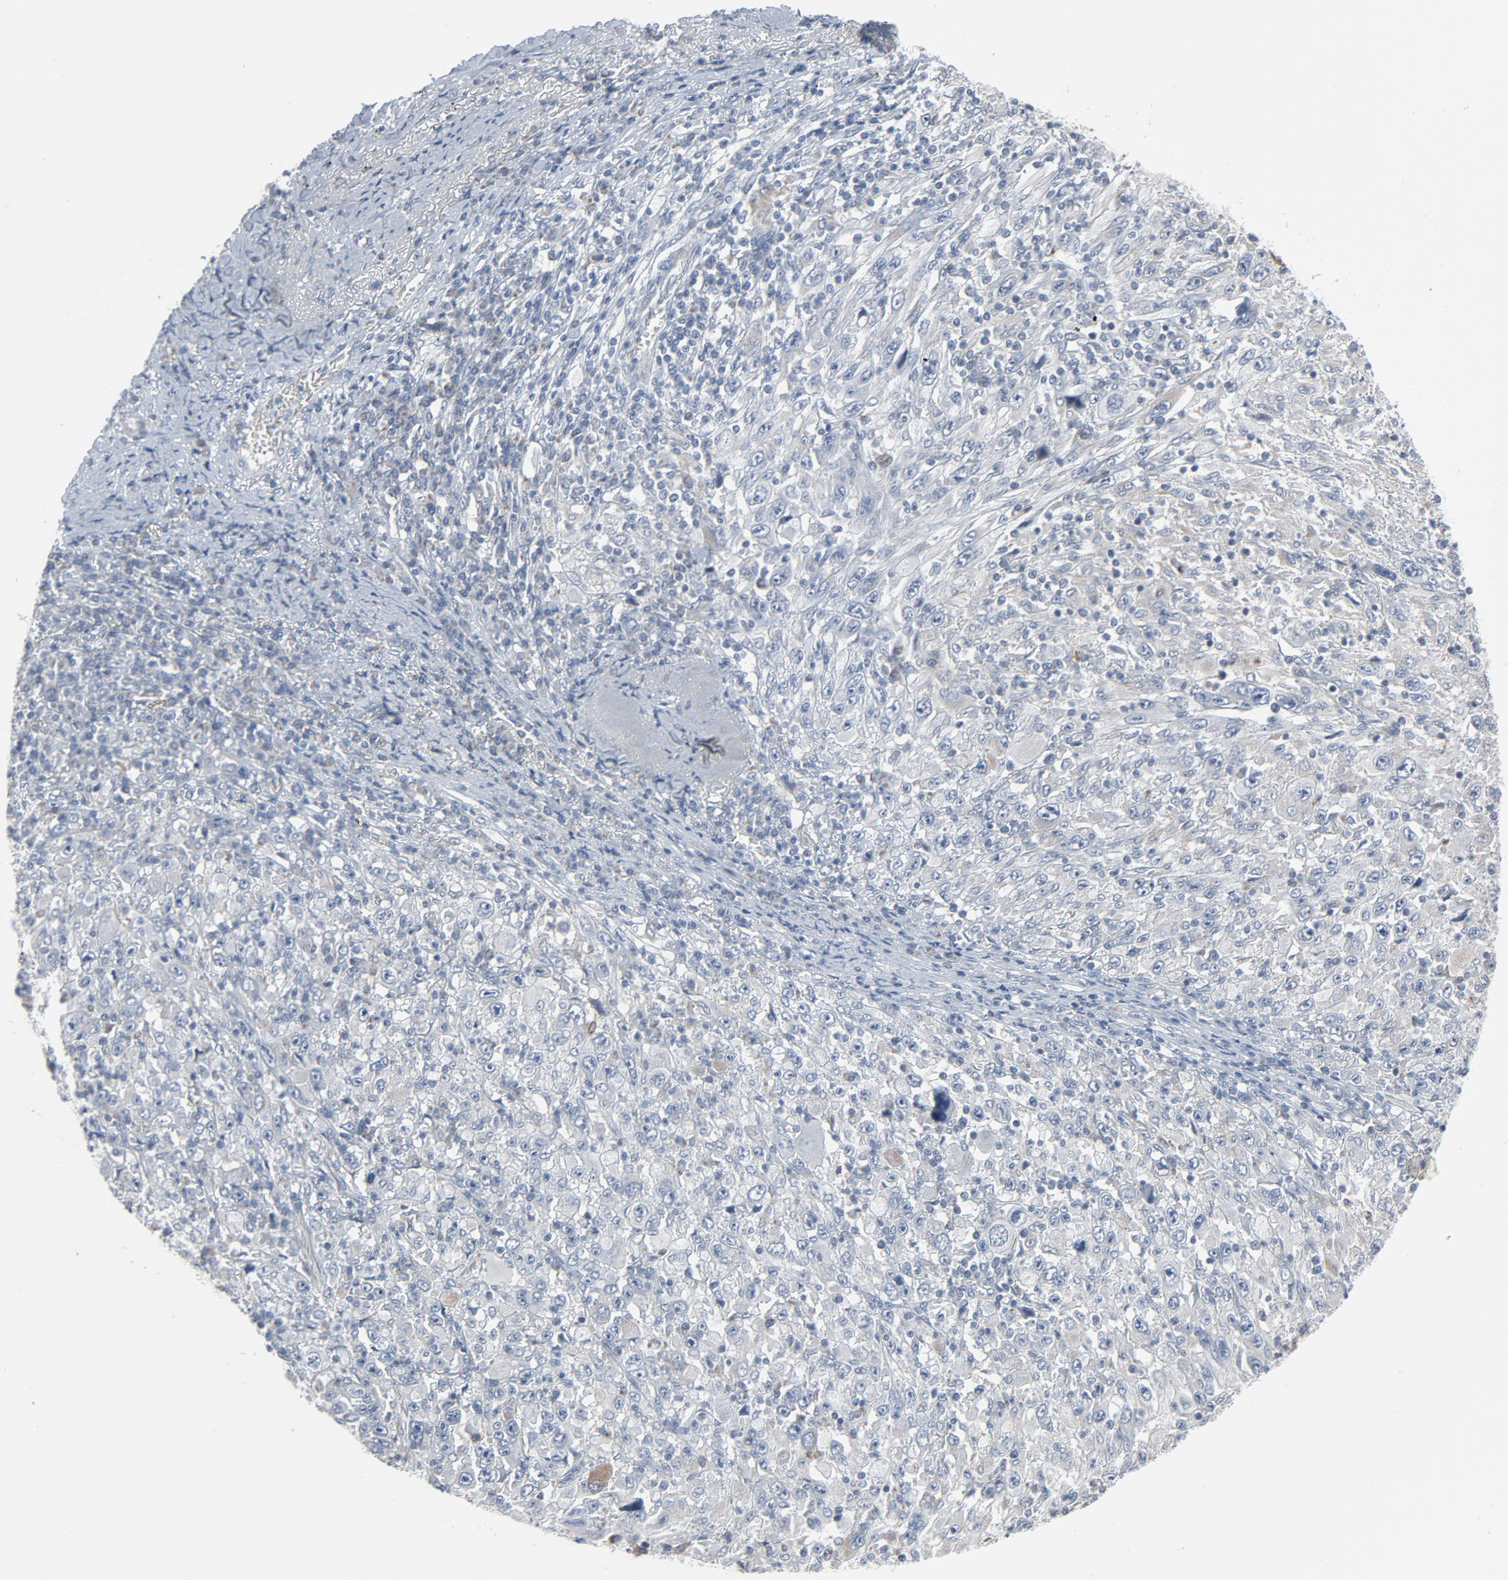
{"staining": {"intensity": "negative", "quantity": "none", "location": "none"}, "tissue": "melanoma", "cell_type": "Tumor cells", "image_type": "cancer", "snomed": [{"axis": "morphology", "description": "Malignant melanoma, Metastatic site"}, {"axis": "topography", "description": "Skin"}], "caption": "The histopathology image demonstrates no significant expression in tumor cells of malignant melanoma (metastatic site).", "gene": "GPX2", "patient": {"sex": "female", "age": 56}}